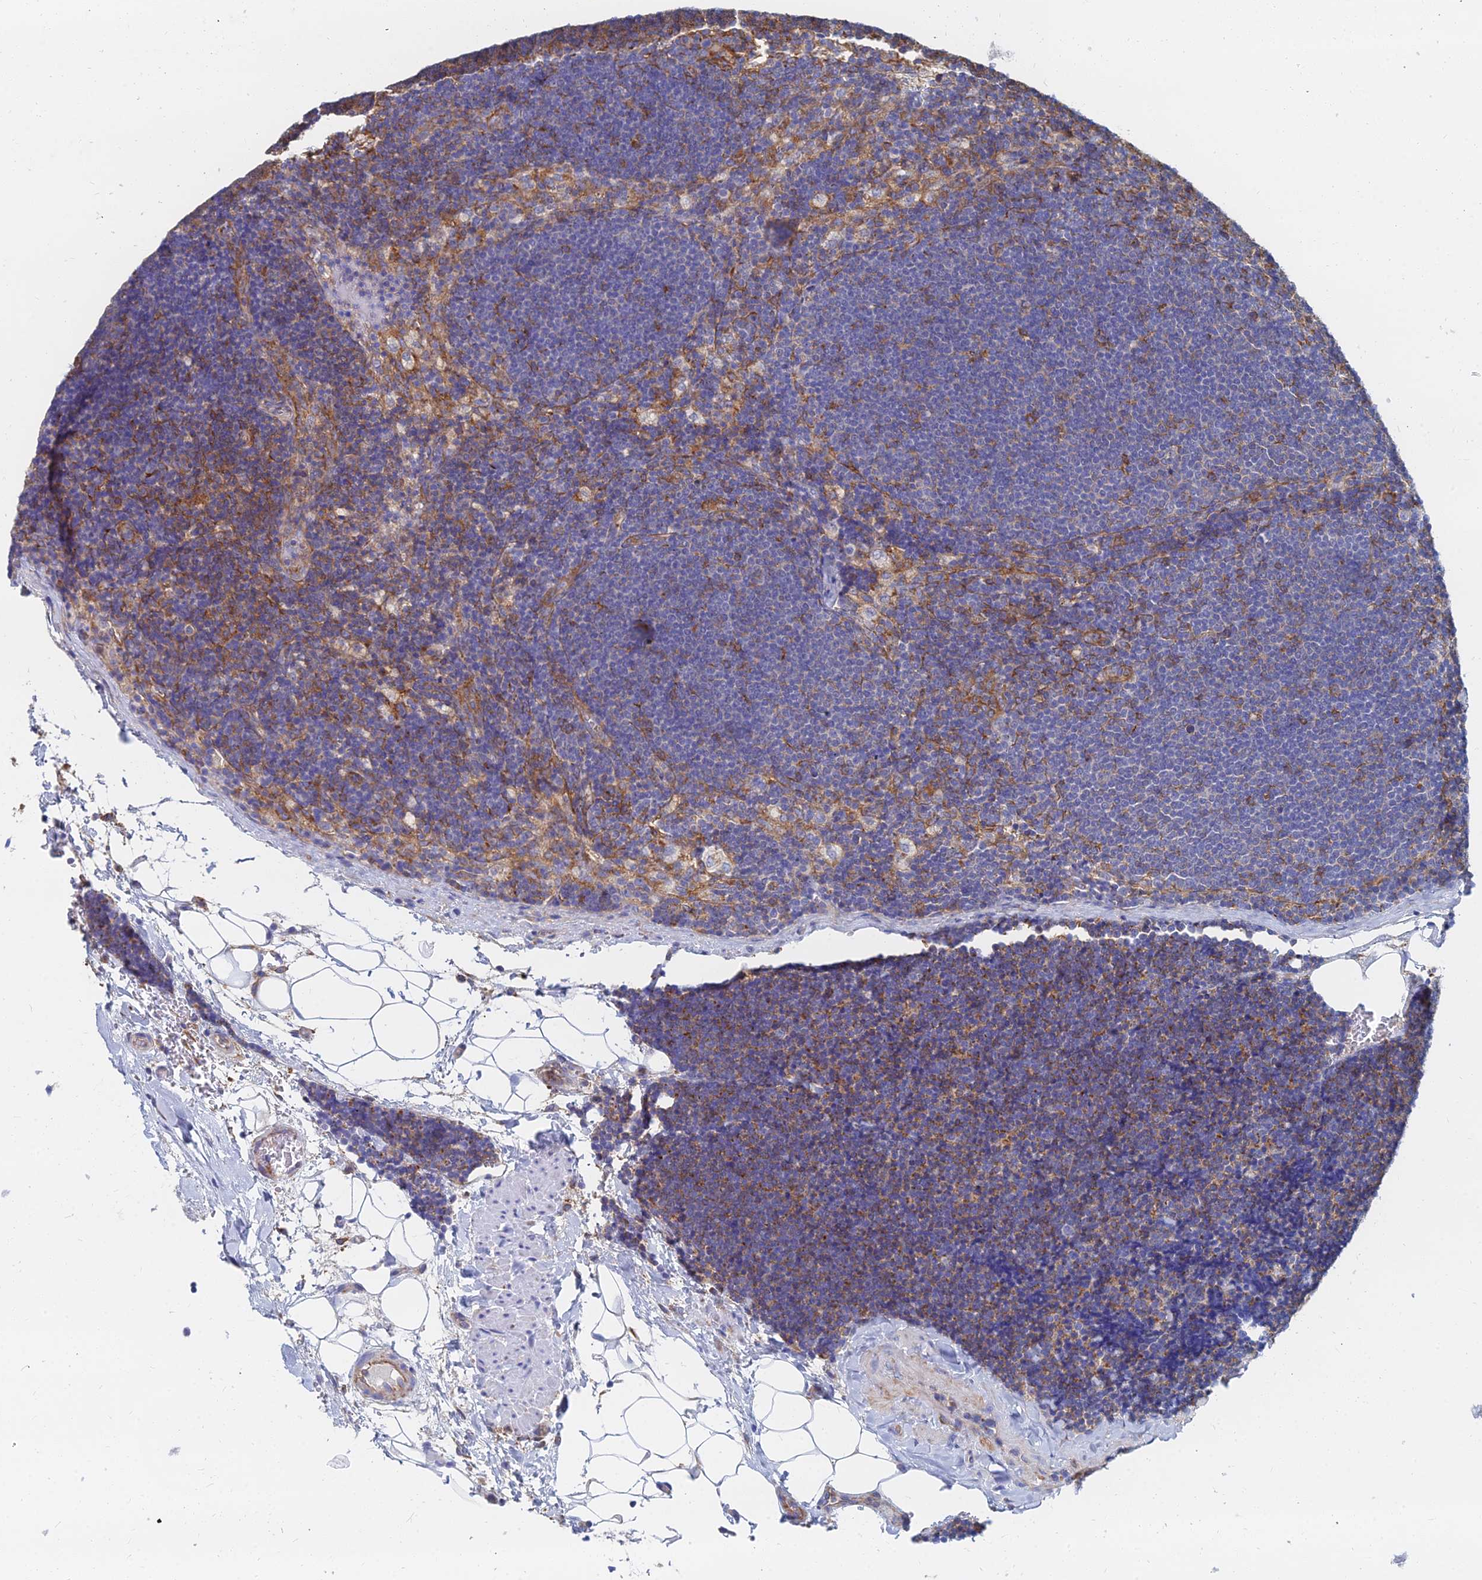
{"staining": {"intensity": "moderate", "quantity": "25%-75%", "location": "cytoplasmic/membranous"}, "tissue": "lymph node", "cell_type": "Non-germinal center cells", "image_type": "normal", "snomed": [{"axis": "morphology", "description": "Normal tissue, NOS"}, {"axis": "topography", "description": "Lymph node"}], "caption": "Non-germinal center cells reveal moderate cytoplasmic/membranous expression in about 25%-75% of cells in unremarkable lymph node.", "gene": "FFAR3", "patient": {"sex": "male", "age": 24}}